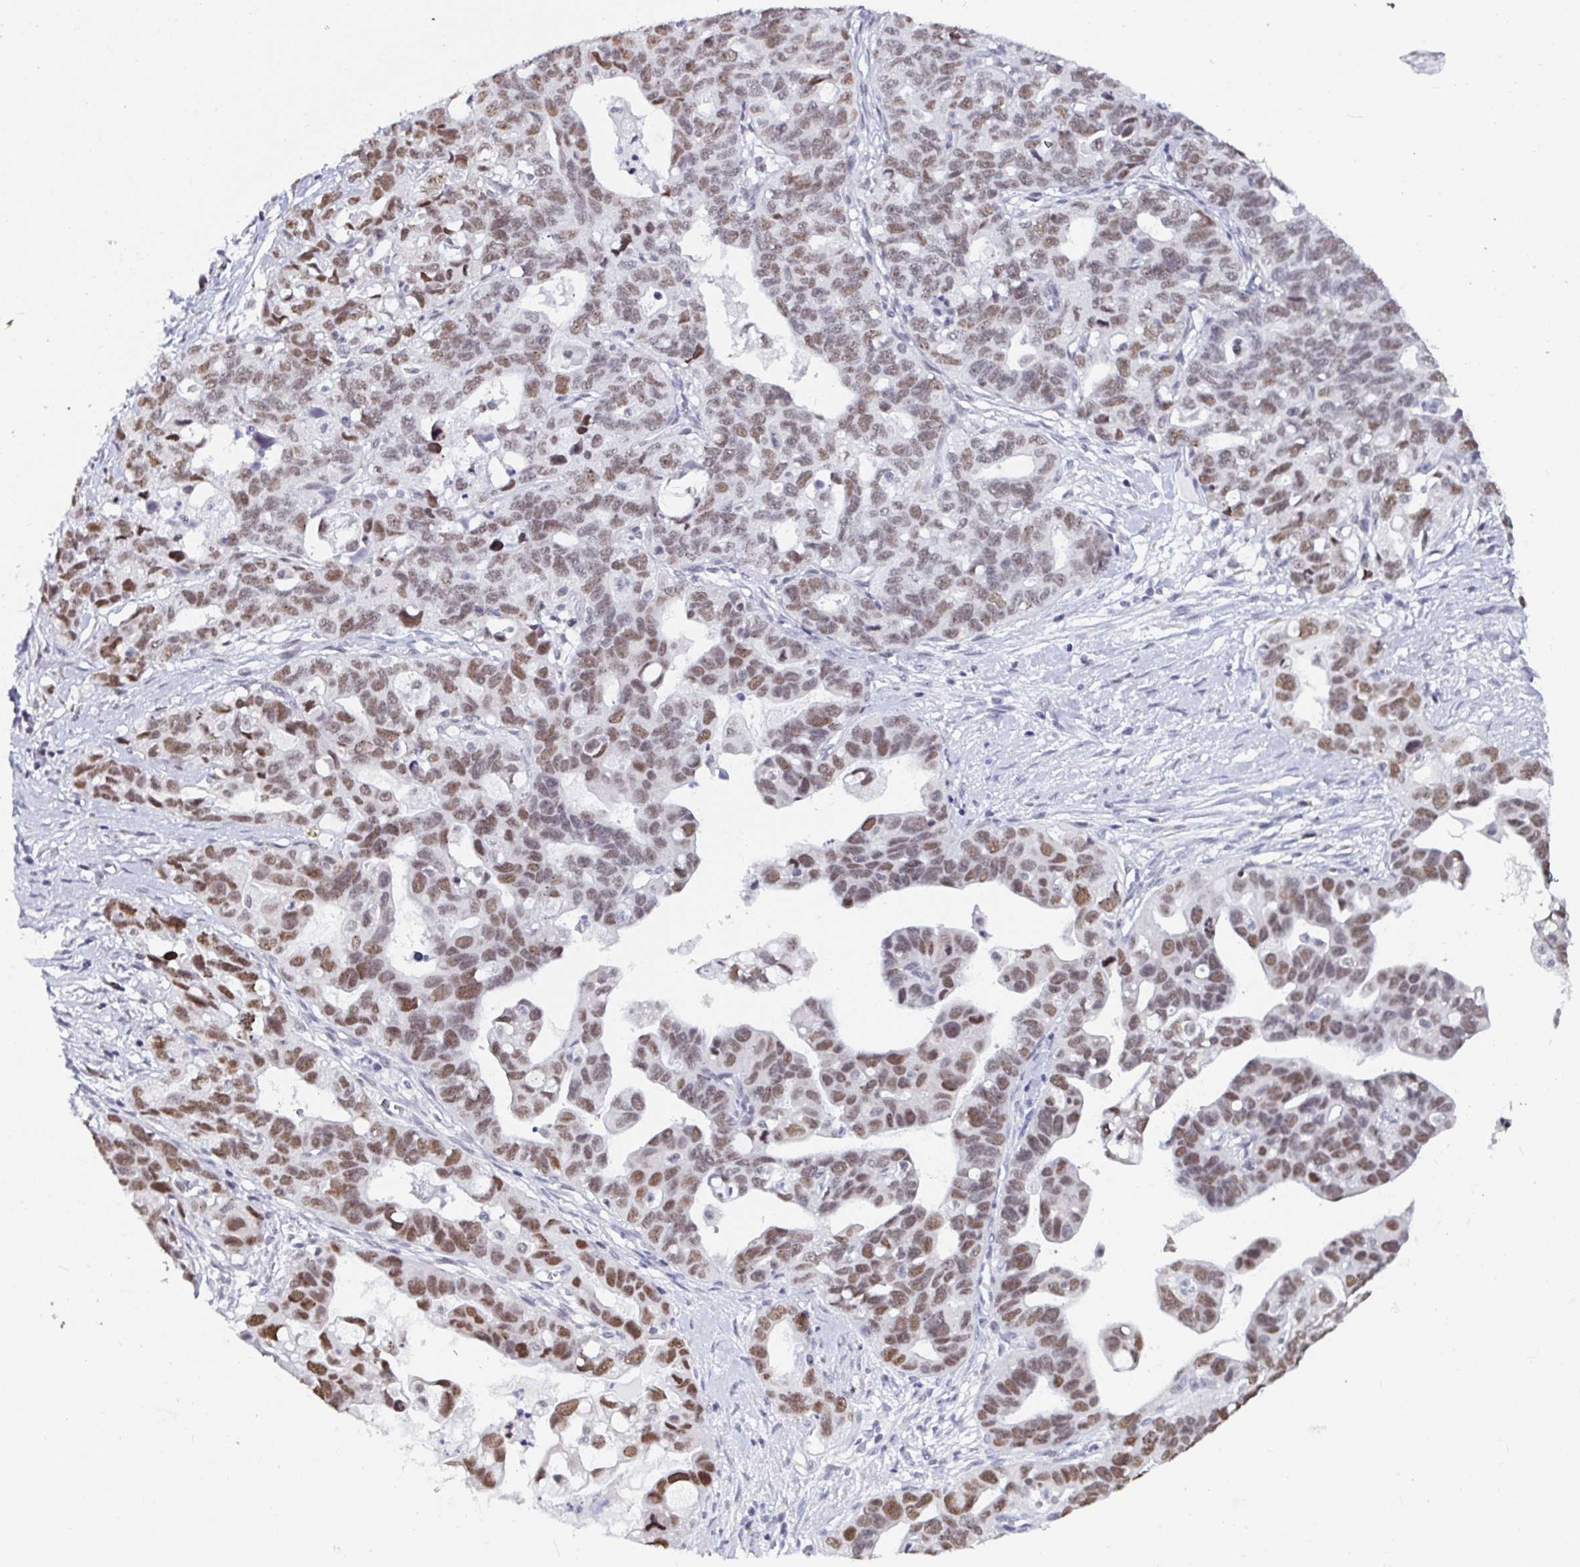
{"staining": {"intensity": "moderate", "quantity": ">75%", "location": "nuclear"}, "tissue": "ovarian cancer", "cell_type": "Tumor cells", "image_type": "cancer", "snomed": [{"axis": "morphology", "description": "Cystadenocarcinoma, serous, NOS"}, {"axis": "topography", "description": "Ovary"}], "caption": "Protein staining of ovarian serous cystadenocarcinoma tissue shows moderate nuclear staining in approximately >75% of tumor cells. The staining was performed using DAB, with brown indicating positive protein expression. Nuclei are stained blue with hematoxylin.", "gene": "WDR72", "patient": {"sex": "female", "age": 69}}